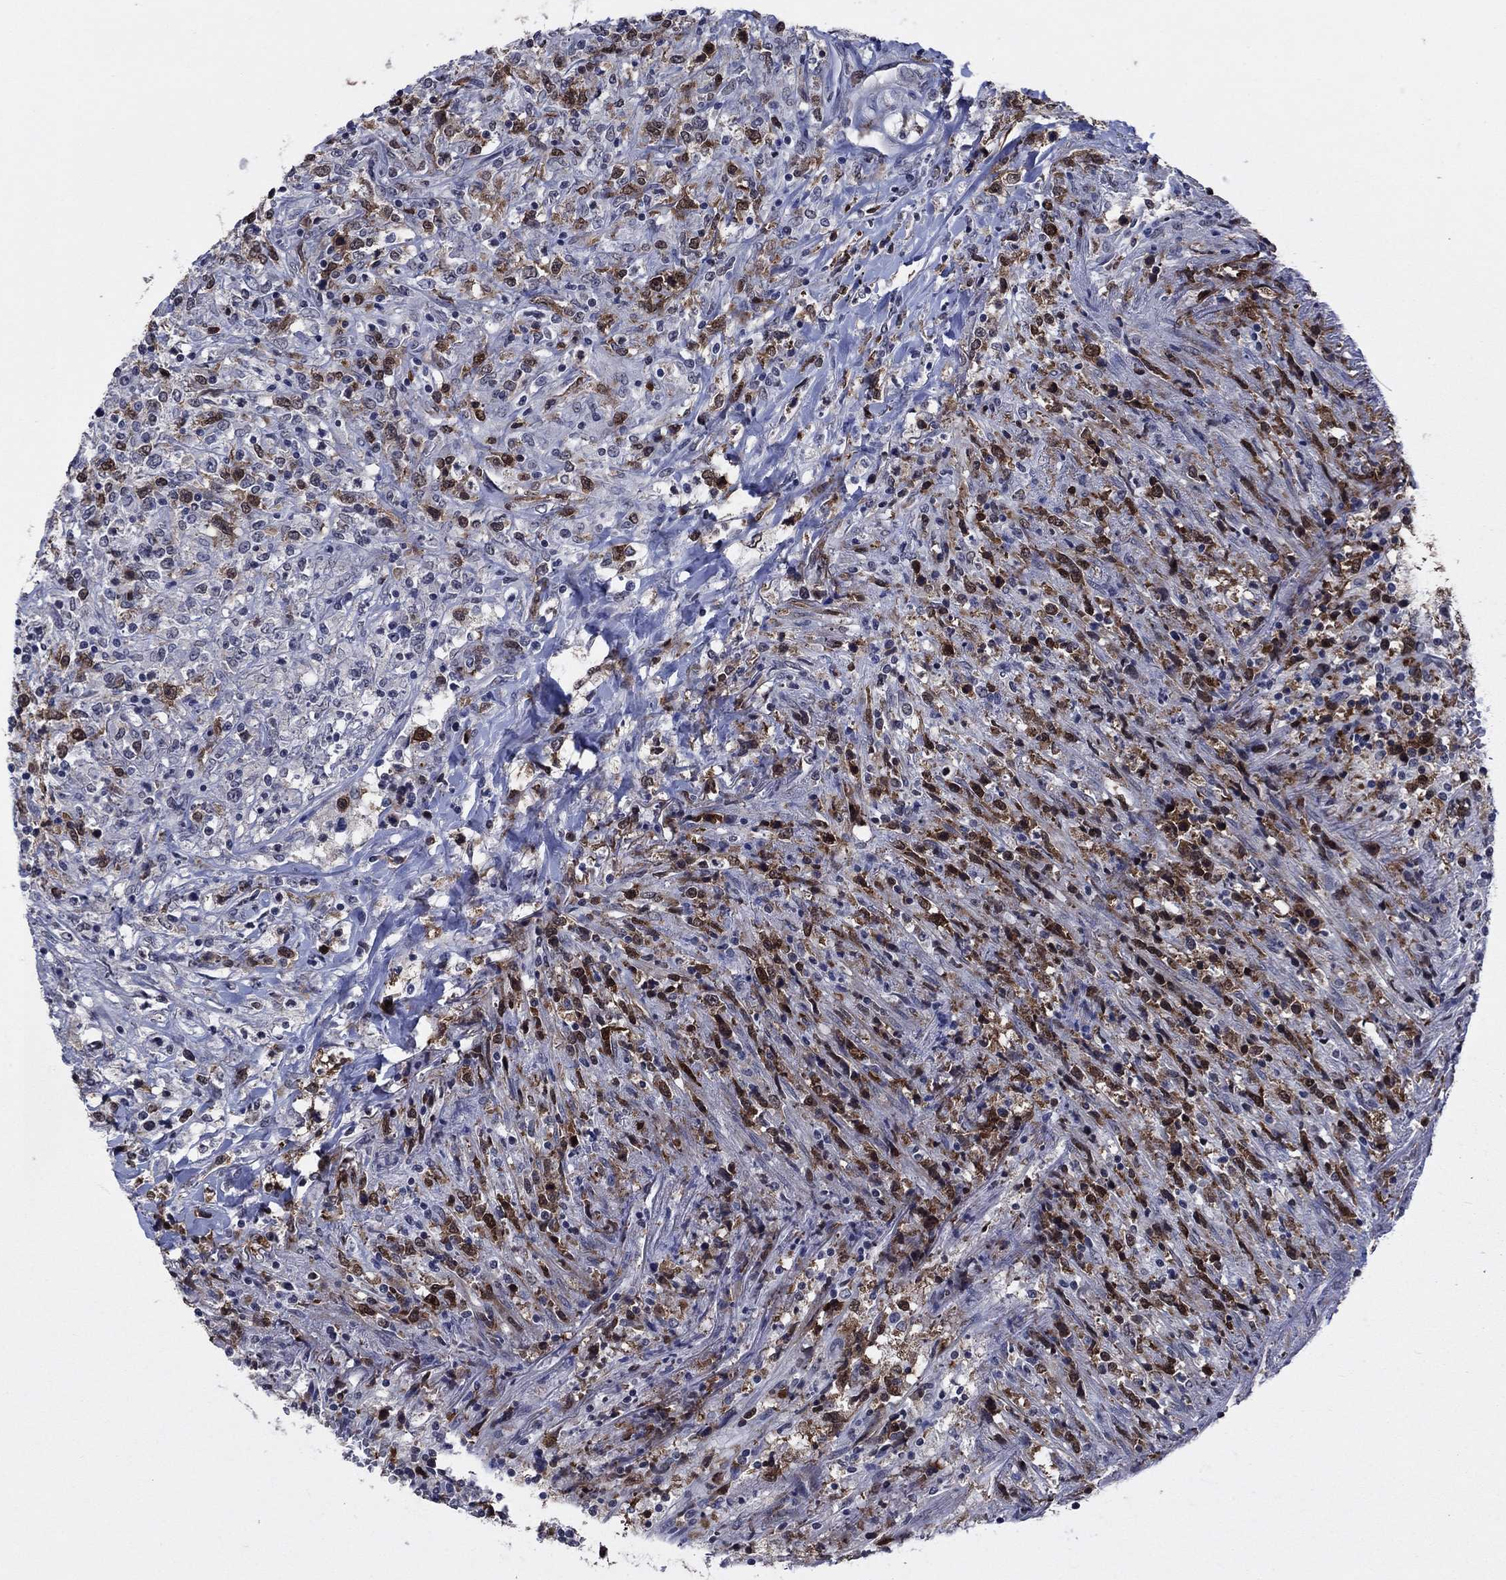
{"staining": {"intensity": "strong", "quantity": "<25%", "location": "nuclear"}, "tissue": "lymphoma", "cell_type": "Tumor cells", "image_type": "cancer", "snomed": [{"axis": "morphology", "description": "Malignant lymphoma, non-Hodgkin's type, High grade"}, {"axis": "topography", "description": "Lung"}], "caption": "Immunohistochemistry image of malignant lymphoma, non-Hodgkin's type (high-grade) stained for a protein (brown), which shows medium levels of strong nuclear expression in about <25% of tumor cells.", "gene": "TYMS", "patient": {"sex": "male", "age": 79}}